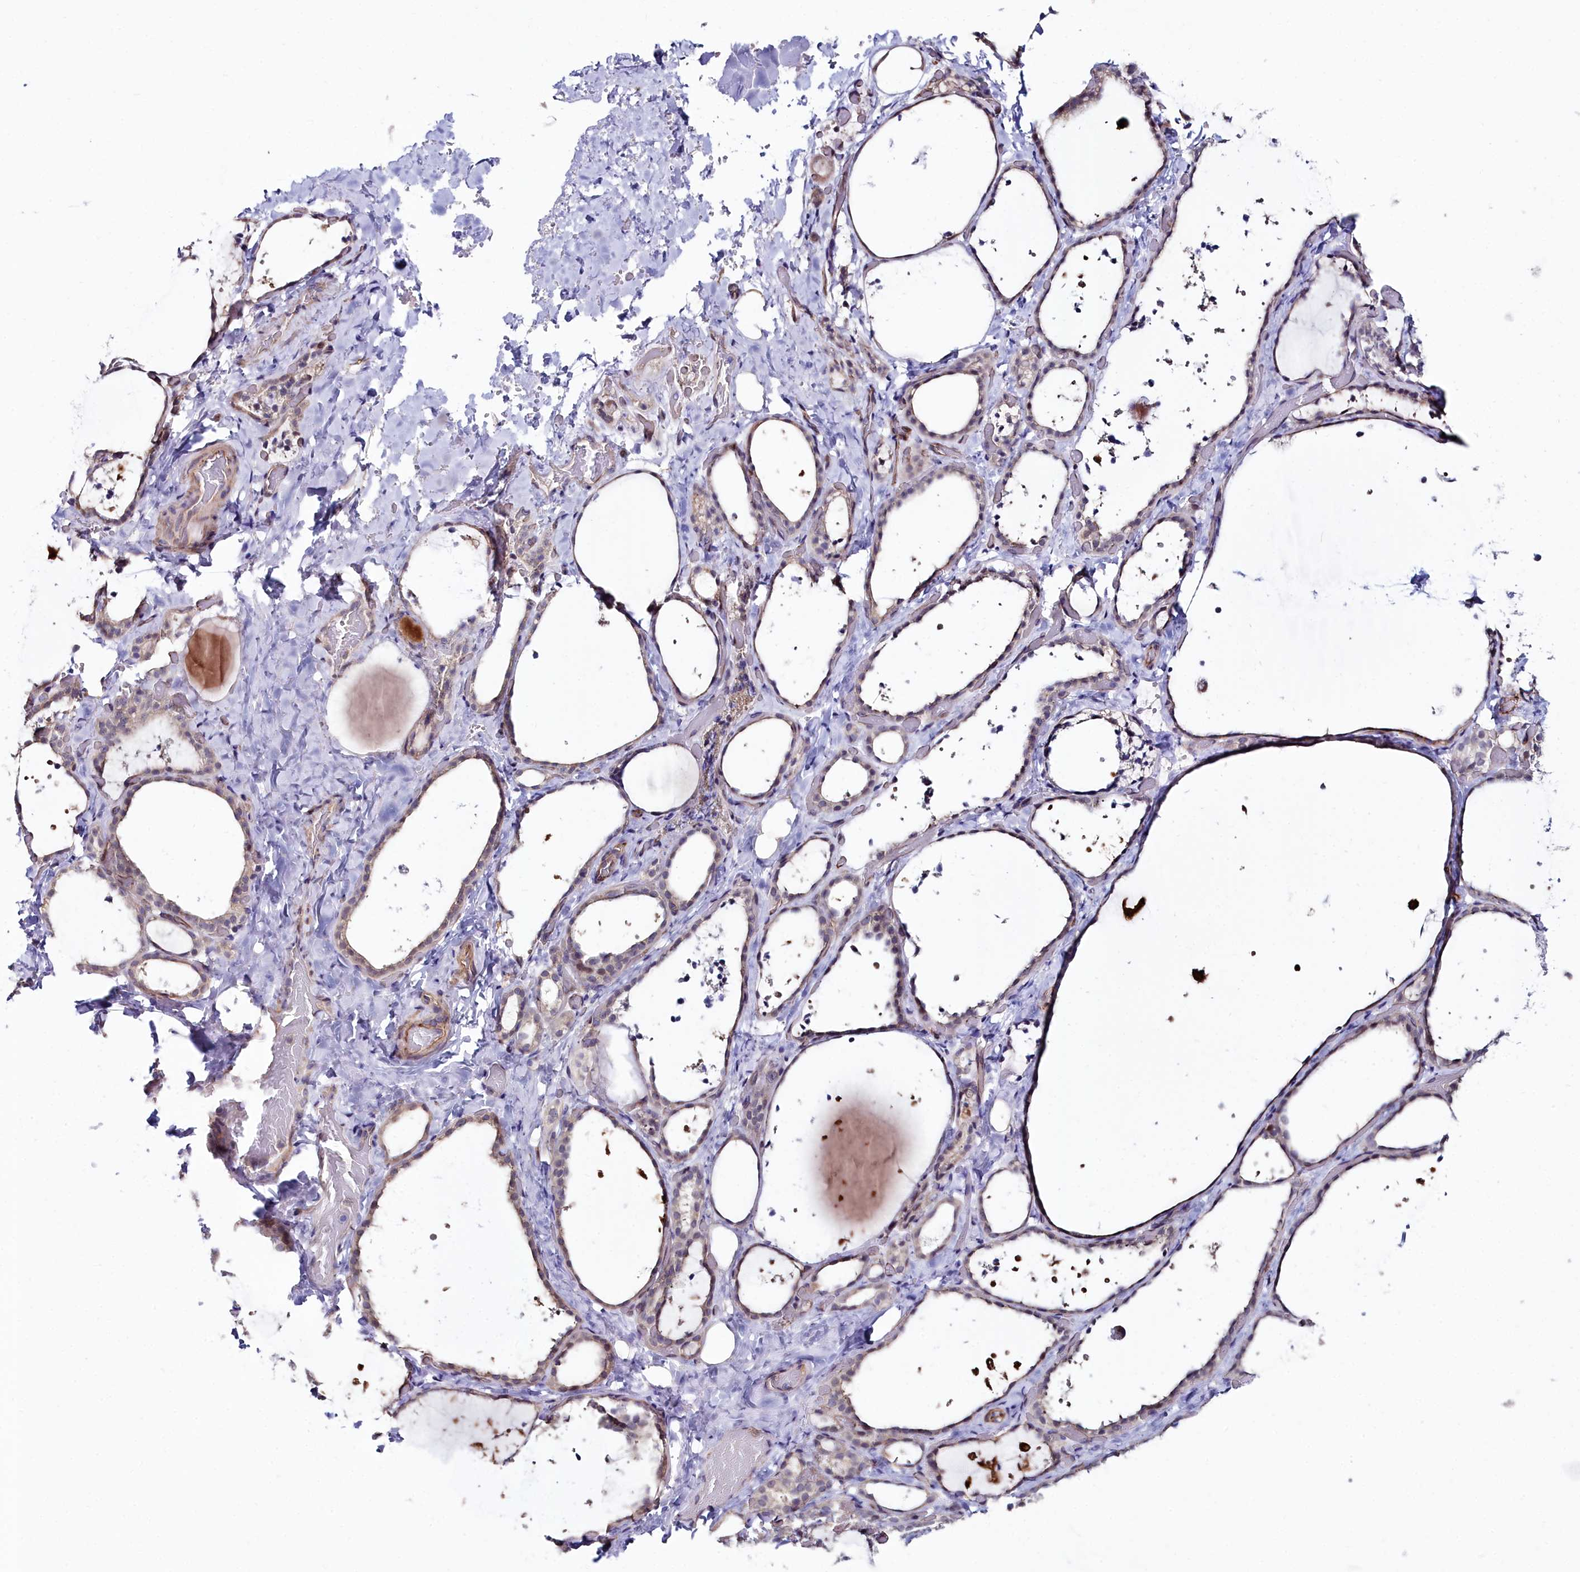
{"staining": {"intensity": "weak", "quantity": "<25%", "location": "cytoplasmic/membranous"}, "tissue": "thyroid gland", "cell_type": "Glandular cells", "image_type": "normal", "snomed": [{"axis": "morphology", "description": "Normal tissue, NOS"}, {"axis": "topography", "description": "Thyroid gland"}], "caption": "DAB immunohistochemical staining of normal thyroid gland exhibits no significant expression in glandular cells. The staining is performed using DAB (3,3'-diaminobenzidine) brown chromogen with nuclei counter-stained in using hematoxylin.", "gene": "C4orf19", "patient": {"sex": "female", "age": 44}}